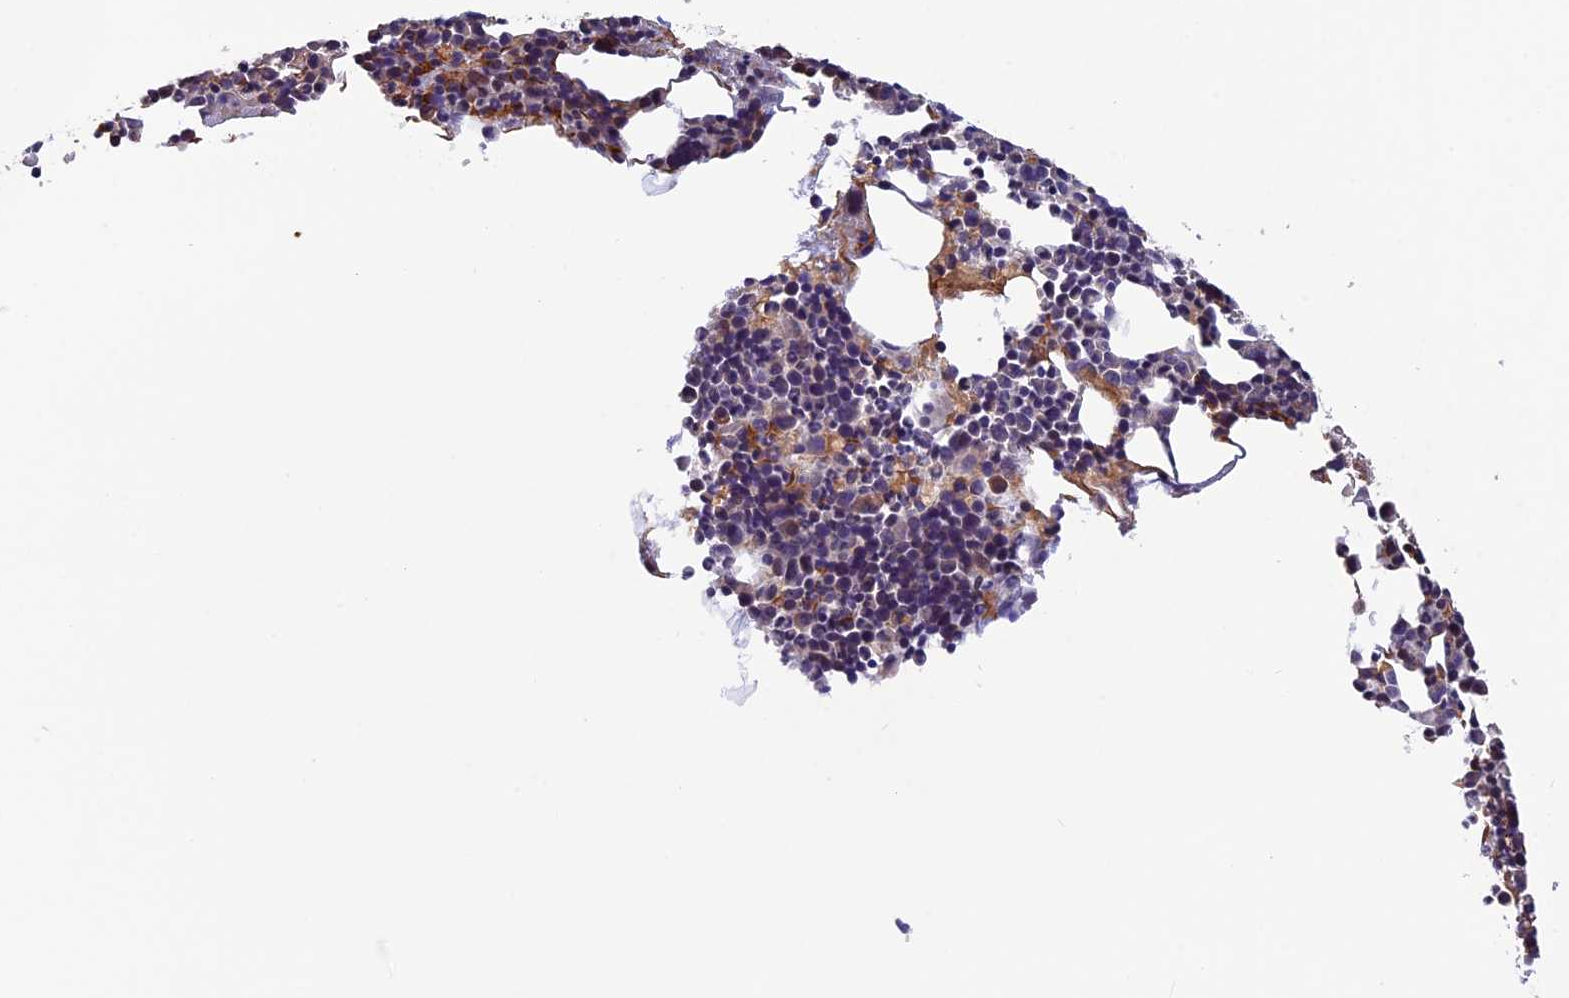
{"staining": {"intensity": "moderate", "quantity": "25%-75%", "location": "cytoplasmic/membranous"}, "tissue": "bone marrow", "cell_type": "Hematopoietic cells", "image_type": "normal", "snomed": [{"axis": "morphology", "description": "Normal tissue, NOS"}, {"axis": "topography", "description": "Bone marrow"}], "caption": "Immunohistochemistry micrograph of unremarkable bone marrow stained for a protein (brown), which displays medium levels of moderate cytoplasmic/membranous expression in about 25%-75% of hematopoietic cells.", "gene": "CCDC9B", "patient": {"sex": "male", "age": 51}}